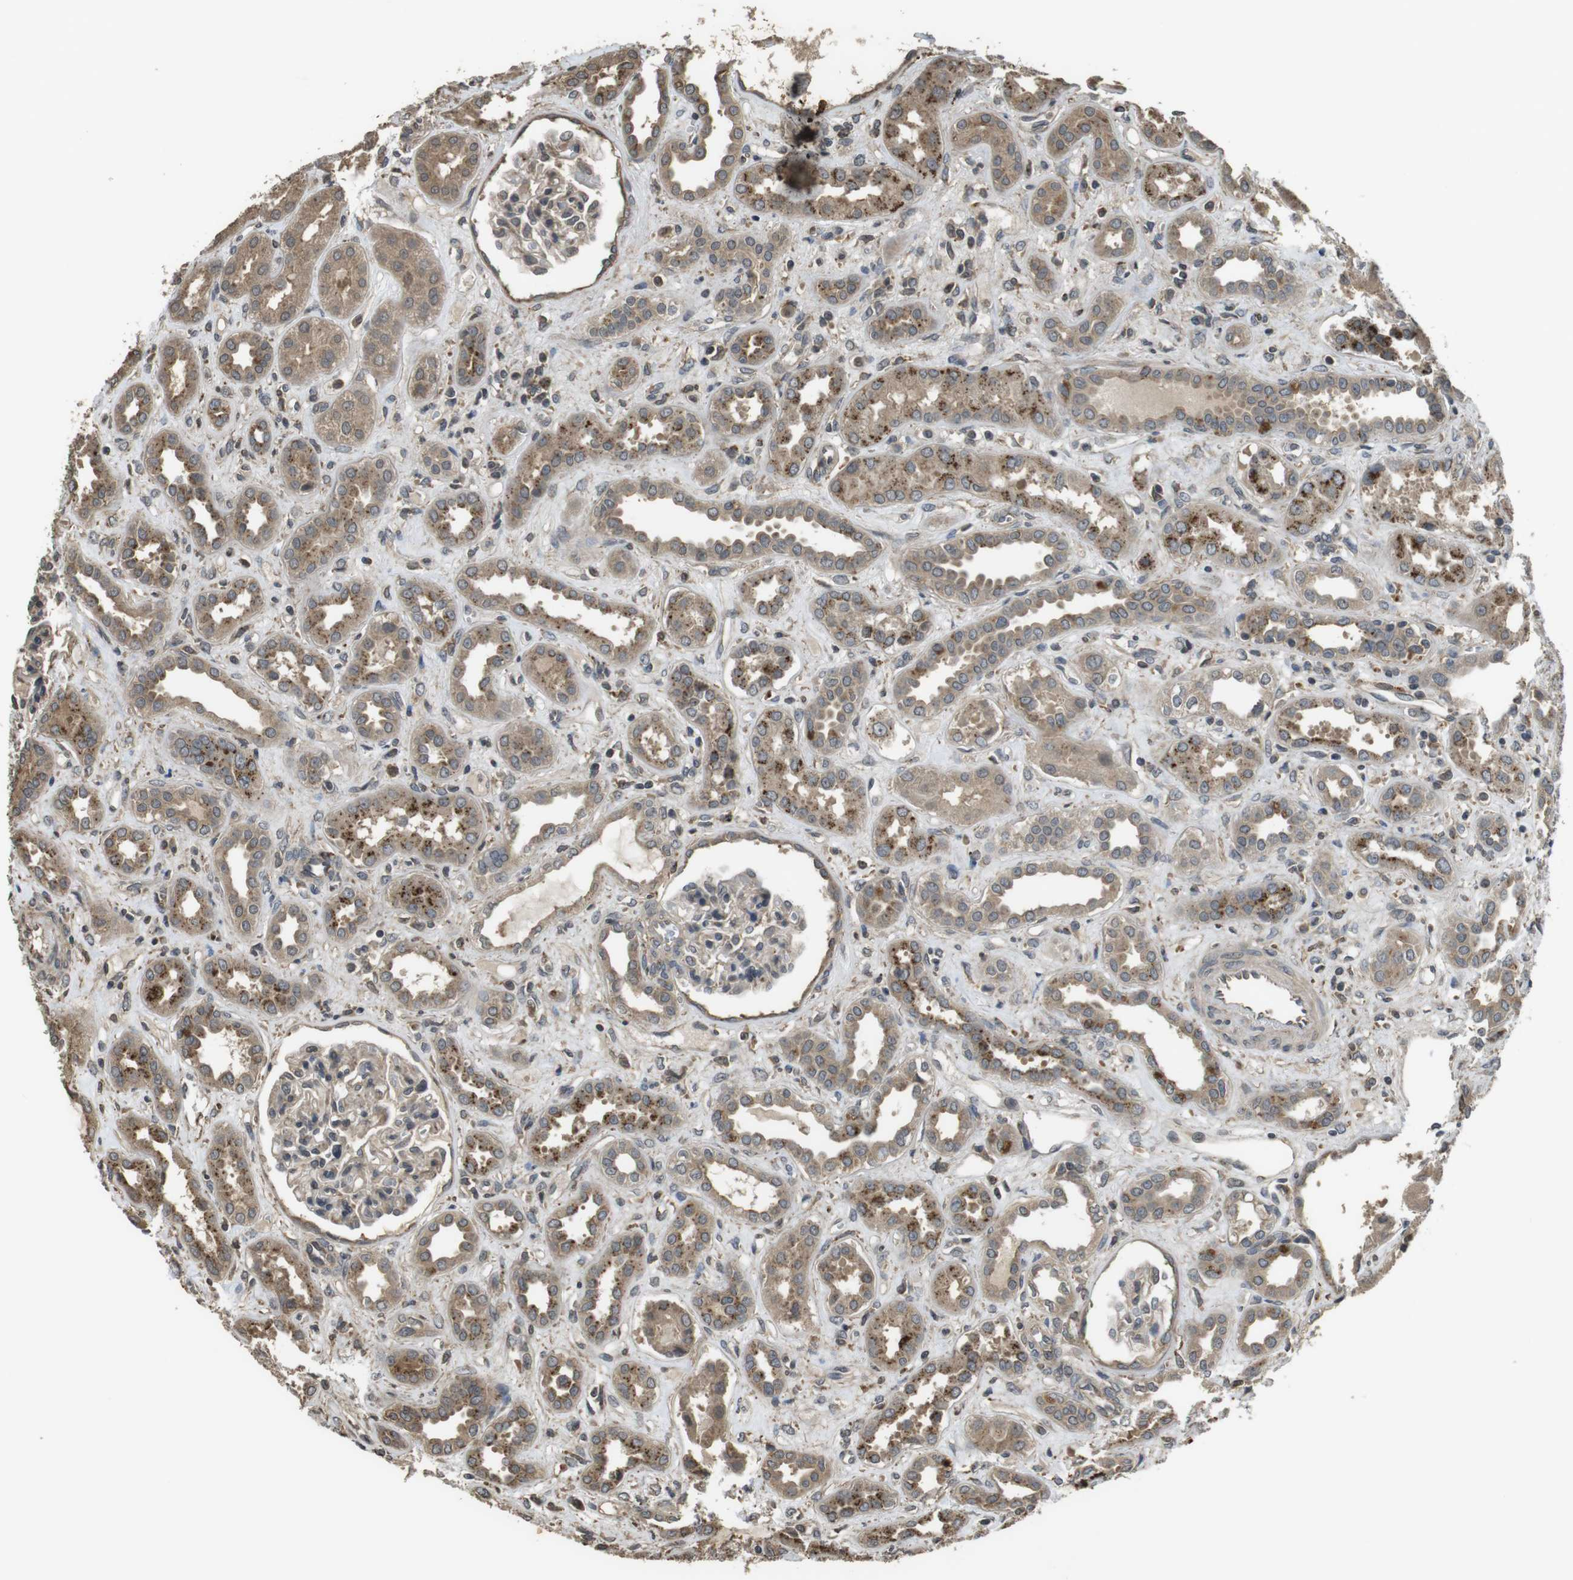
{"staining": {"intensity": "weak", "quantity": "<25%", "location": "cytoplasmic/membranous"}, "tissue": "kidney", "cell_type": "Cells in glomeruli", "image_type": "normal", "snomed": [{"axis": "morphology", "description": "Normal tissue, NOS"}, {"axis": "topography", "description": "Kidney"}], "caption": "The immunohistochemistry photomicrograph has no significant positivity in cells in glomeruli of kidney.", "gene": "FZD10", "patient": {"sex": "male", "age": 59}}